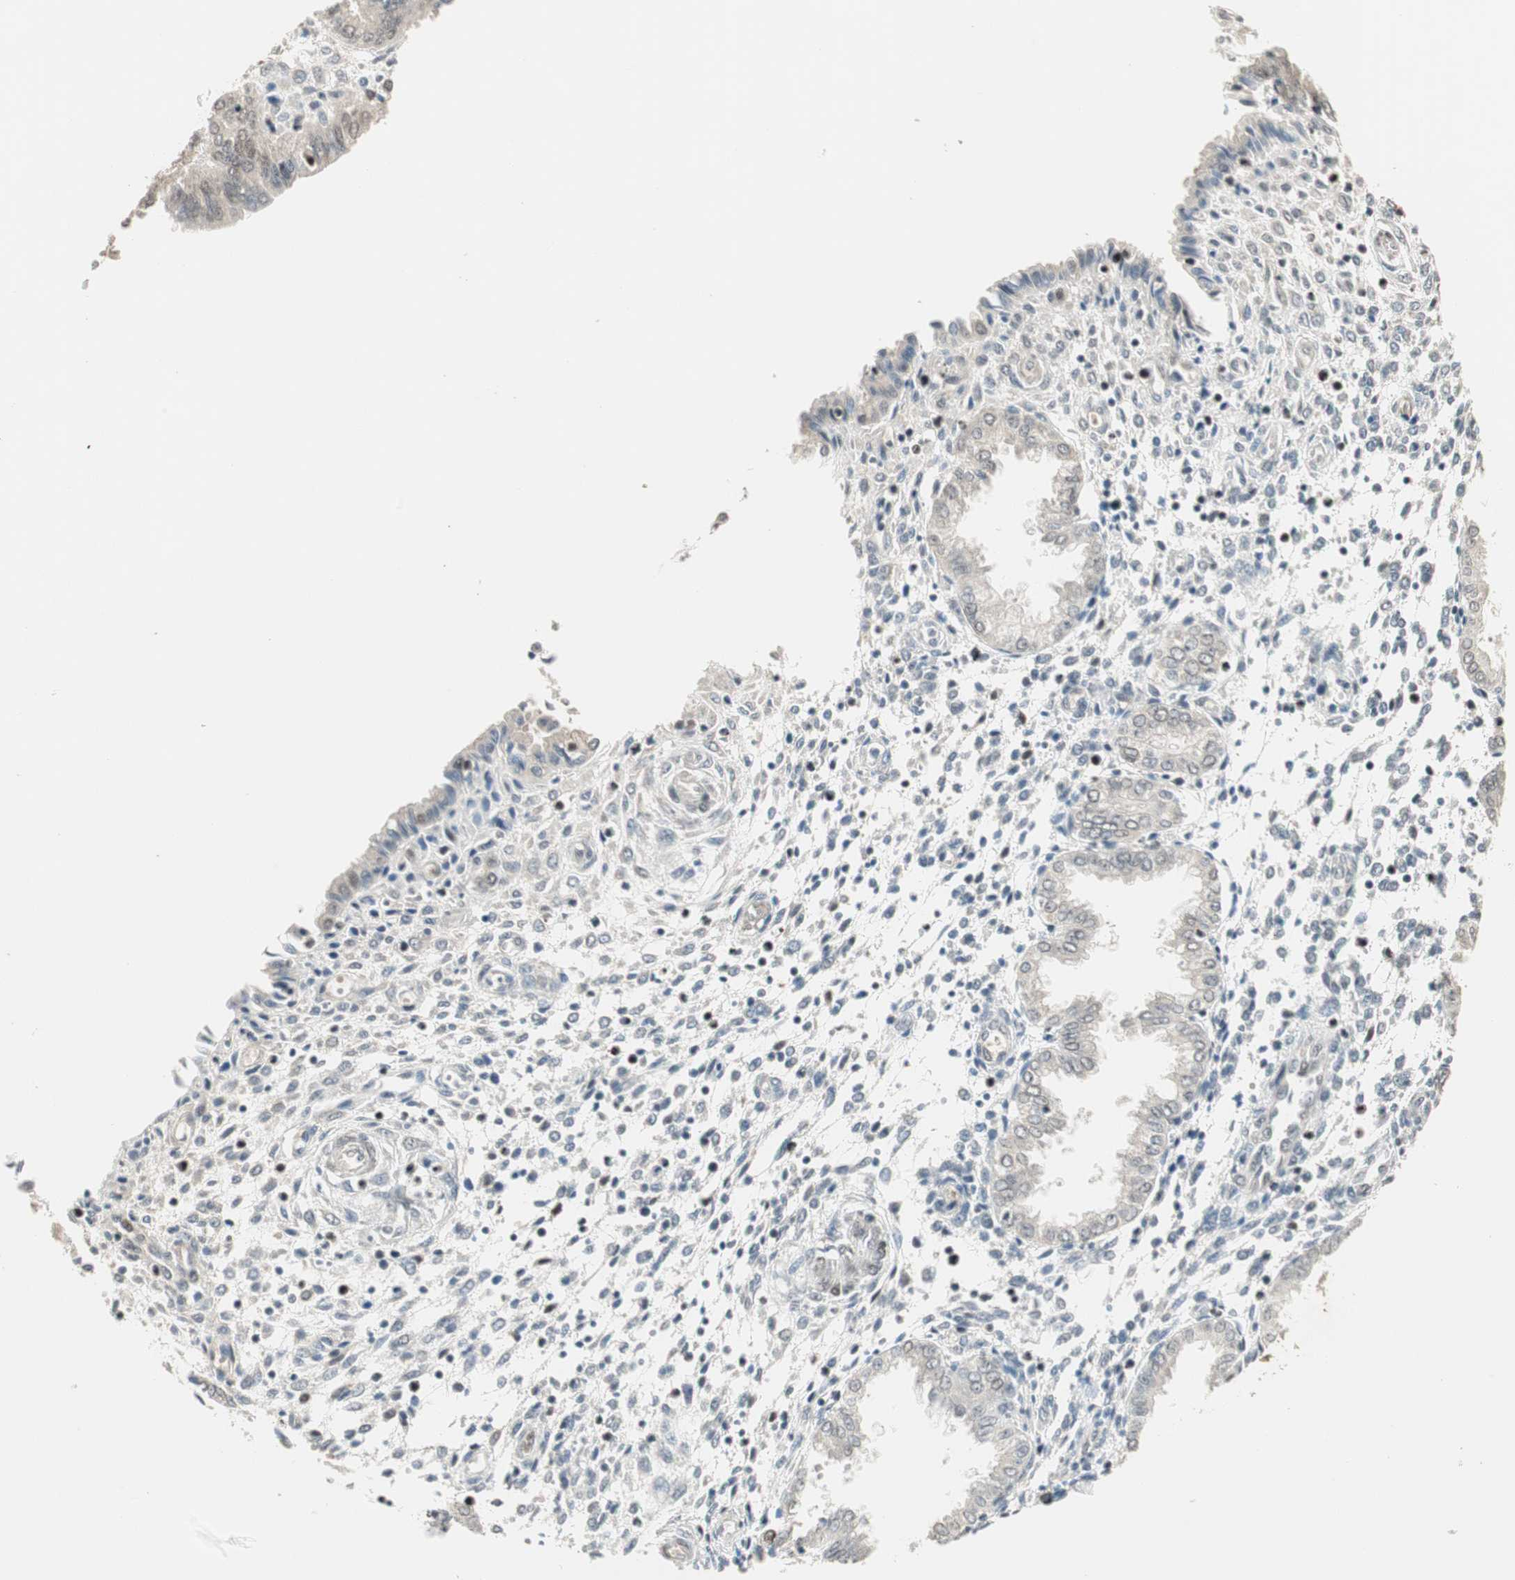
{"staining": {"intensity": "moderate", "quantity": "25%-75%", "location": "nuclear"}, "tissue": "endometrium", "cell_type": "Cells in endometrial stroma", "image_type": "normal", "snomed": [{"axis": "morphology", "description": "Normal tissue, NOS"}, {"axis": "topography", "description": "Endometrium"}], "caption": "Immunohistochemistry micrograph of benign endometrium stained for a protein (brown), which shows medium levels of moderate nuclear expression in approximately 25%-75% of cells in endometrial stroma.", "gene": "MDC1", "patient": {"sex": "female", "age": 33}}